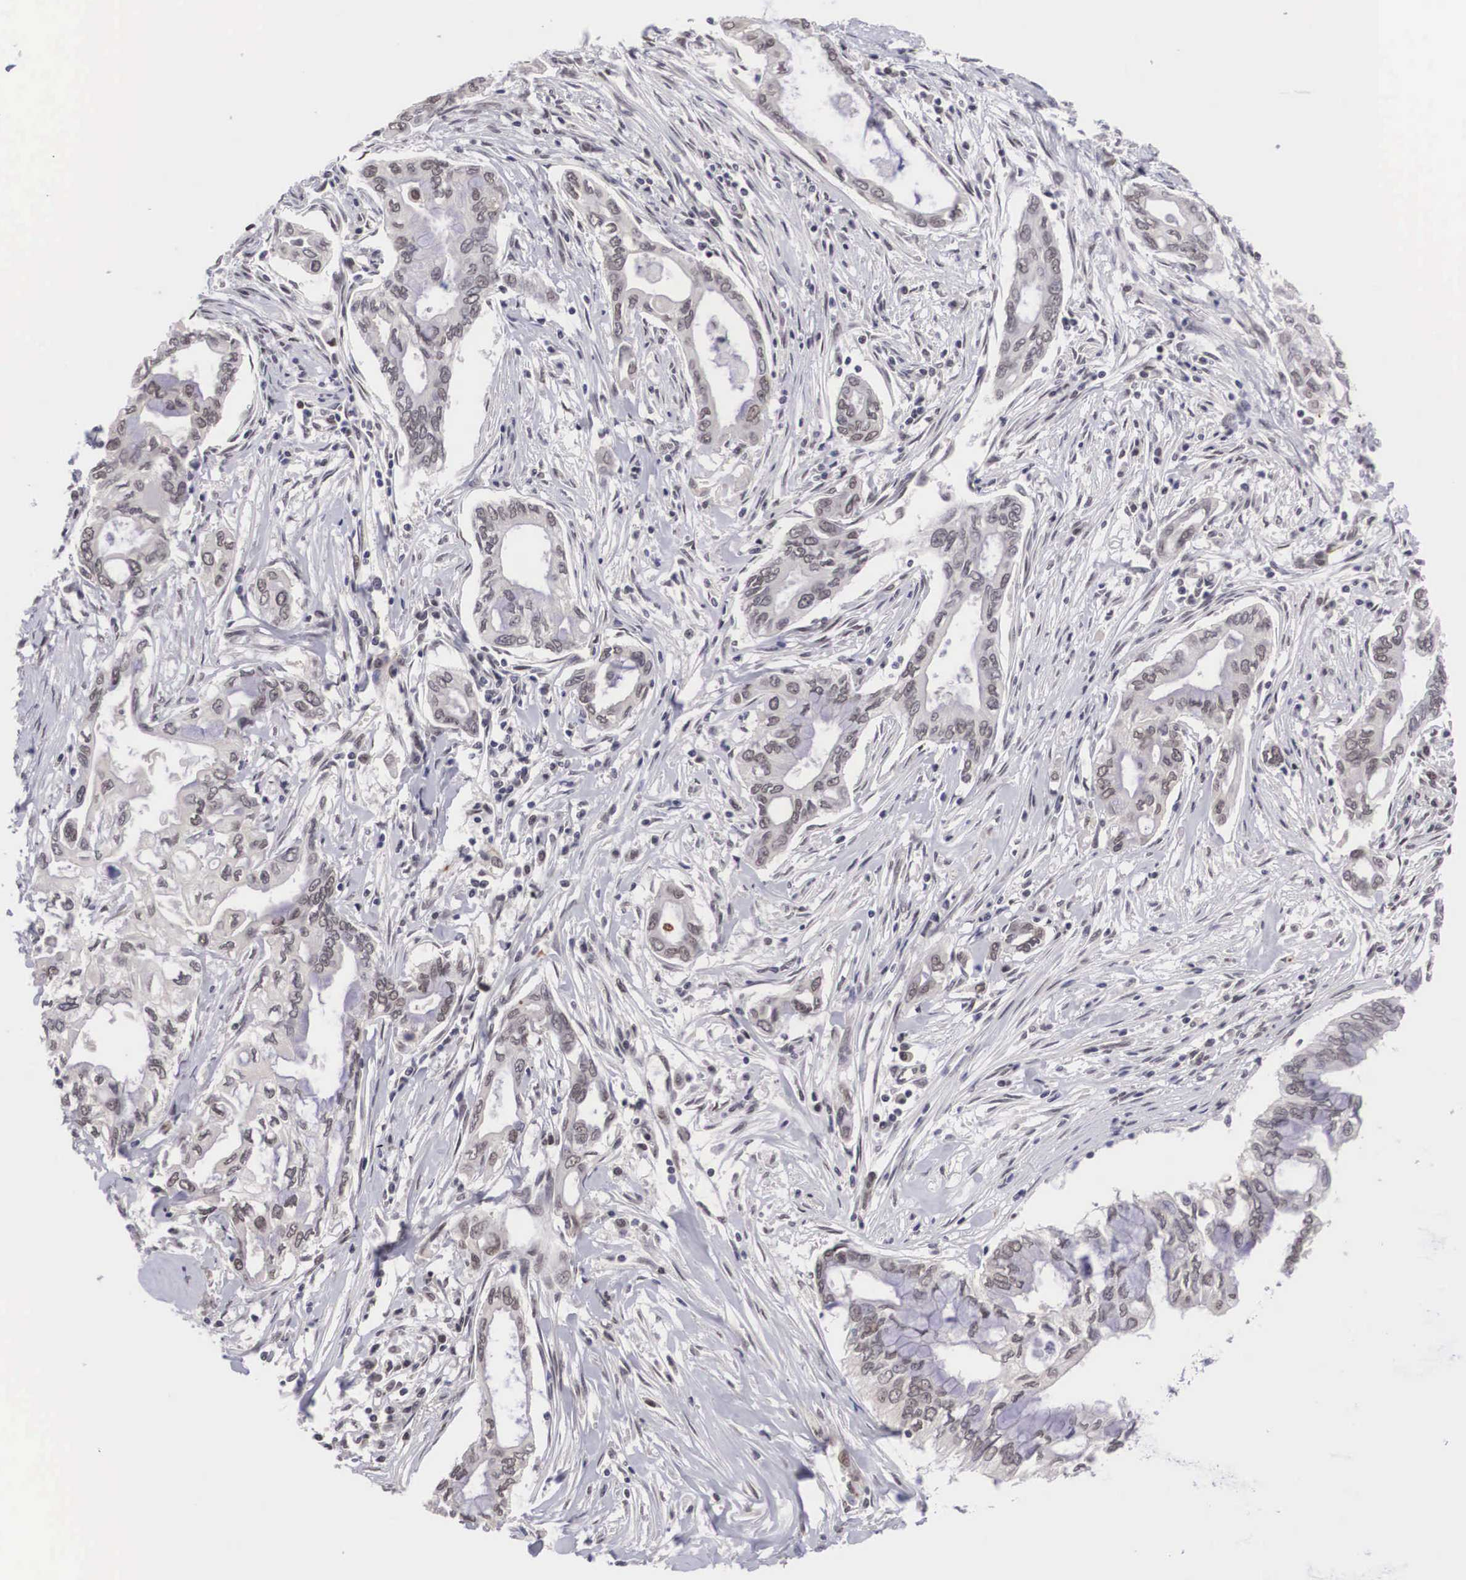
{"staining": {"intensity": "negative", "quantity": "none", "location": "none"}, "tissue": "pancreatic cancer", "cell_type": "Tumor cells", "image_type": "cancer", "snomed": [{"axis": "morphology", "description": "Adenocarcinoma, NOS"}, {"axis": "topography", "description": "Pancreas"}], "caption": "This is an IHC micrograph of human pancreatic cancer (adenocarcinoma). There is no expression in tumor cells.", "gene": "MORC2", "patient": {"sex": "female", "age": 57}}